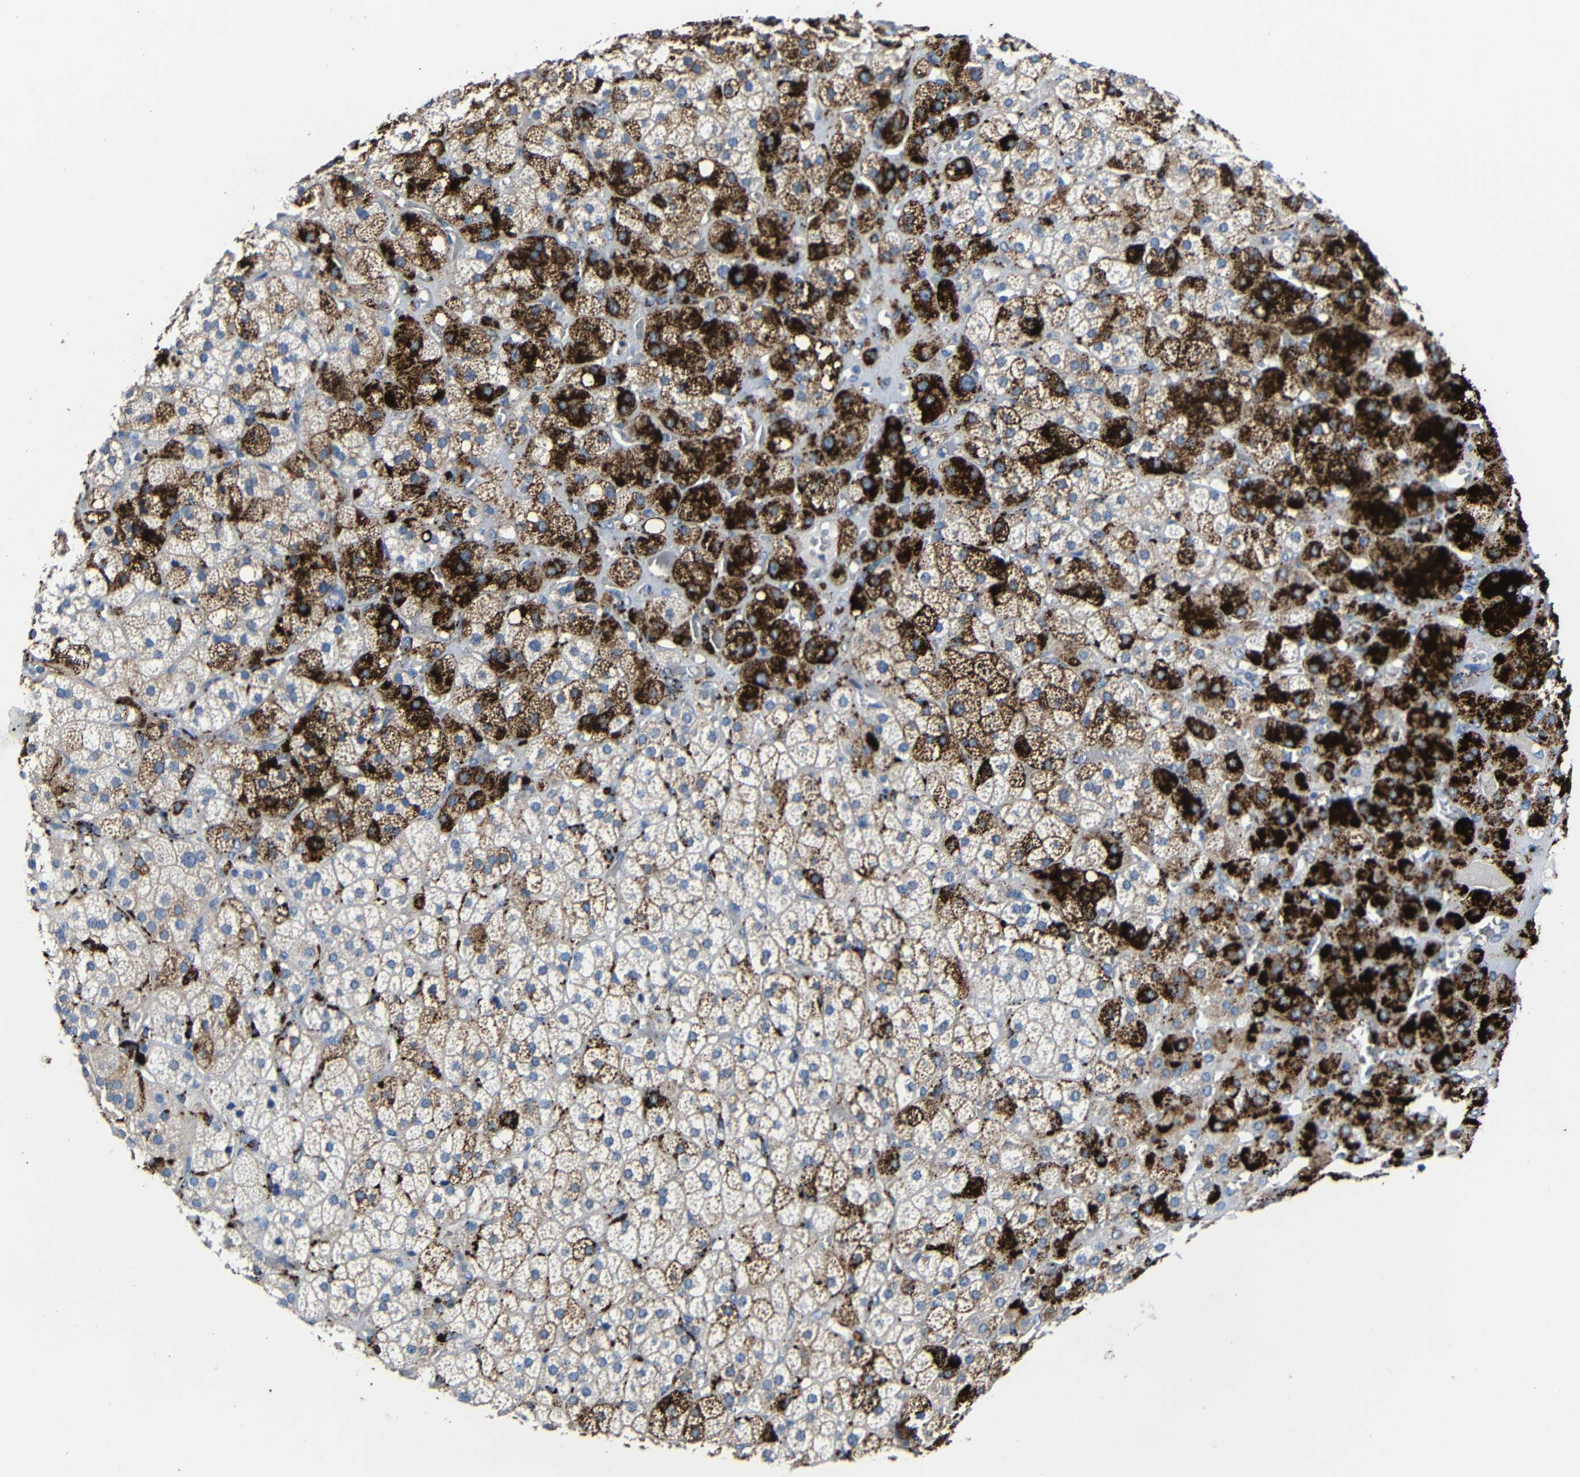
{"staining": {"intensity": "strong", "quantity": "25%-75%", "location": "cytoplasmic/membranous"}, "tissue": "adrenal gland", "cell_type": "Glandular cells", "image_type": "normal", "snomed": [{"axis": "morphology", "description": "Normal tissue, NOS"}, {"axis": "topography", "description": "Adrenal gland"}], "caption": "A brown stain shows strong cytoplasmic/membranous staining of a protein in glandular cells of unremarkable human adrenal gland. The protein is stained brown, and the nuclei are stained in blue (DAB (3,3'-diaminobenzidine) IHC with brightfield microscopy, high magnification).", "gene": "HLA", "patient": {"sex": "female", "age": 71}}